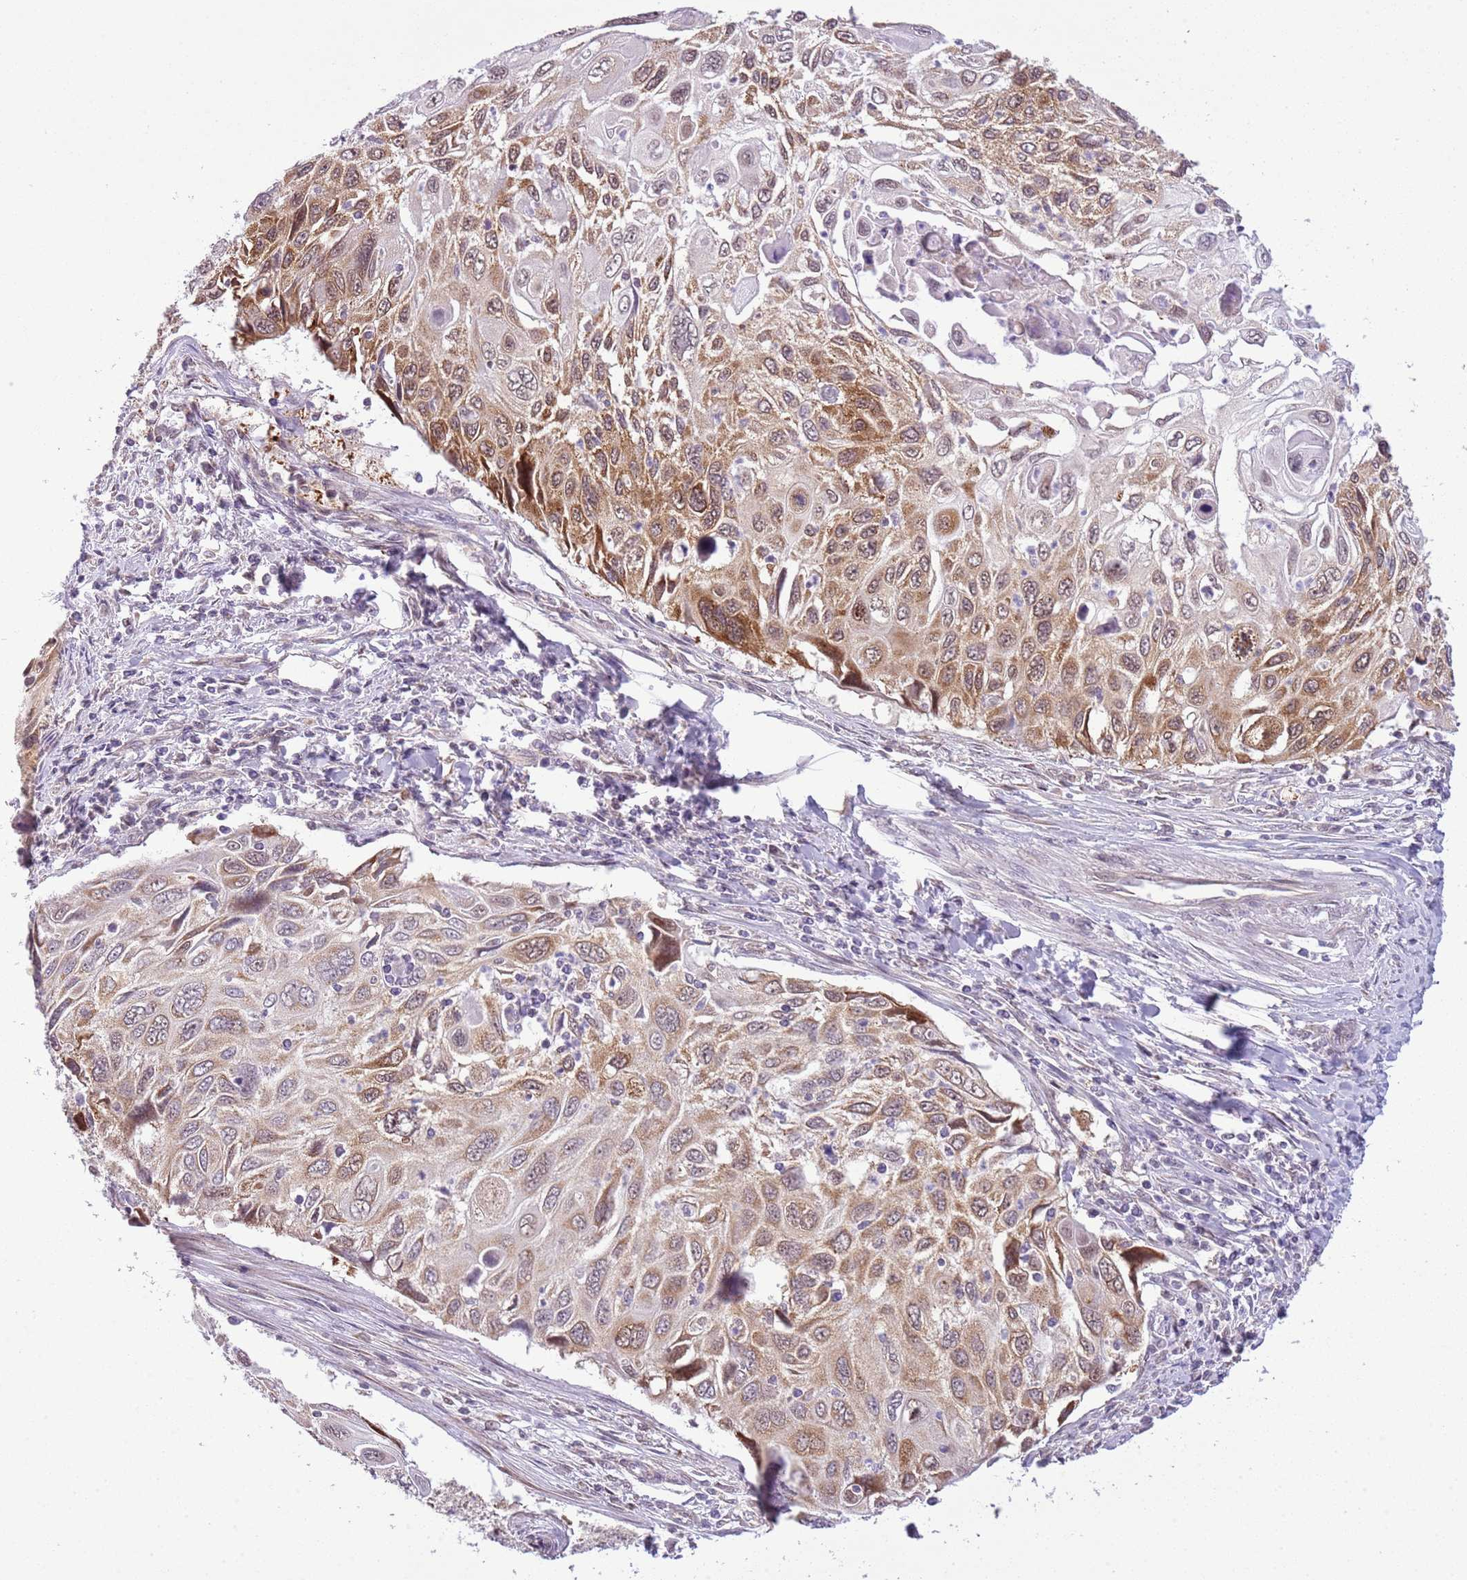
{"staining": {"intensity": "moderate", "quantity": ">75%", "location": "cytoplasmic/membranous,nuclear"}, "tissue": "cervical cancer", "cell_type": "Tumor cells", "image_type": "cancer", "snomed": [{"axis": "morphology", "description": "Squamous cell carcinoma, NOS"}, {"axis": "topography", "description": "Cervix"}], "caption": "Moderate cytoplasmic/membranous and nuclear positivity is identified in approximately >75% of tumor cells in cervical cancer (squamous cell carcinoma). Nuclei are stained in blue.", "gene": "FAM120C", "patient": {"sex": "female", "age": 70}}